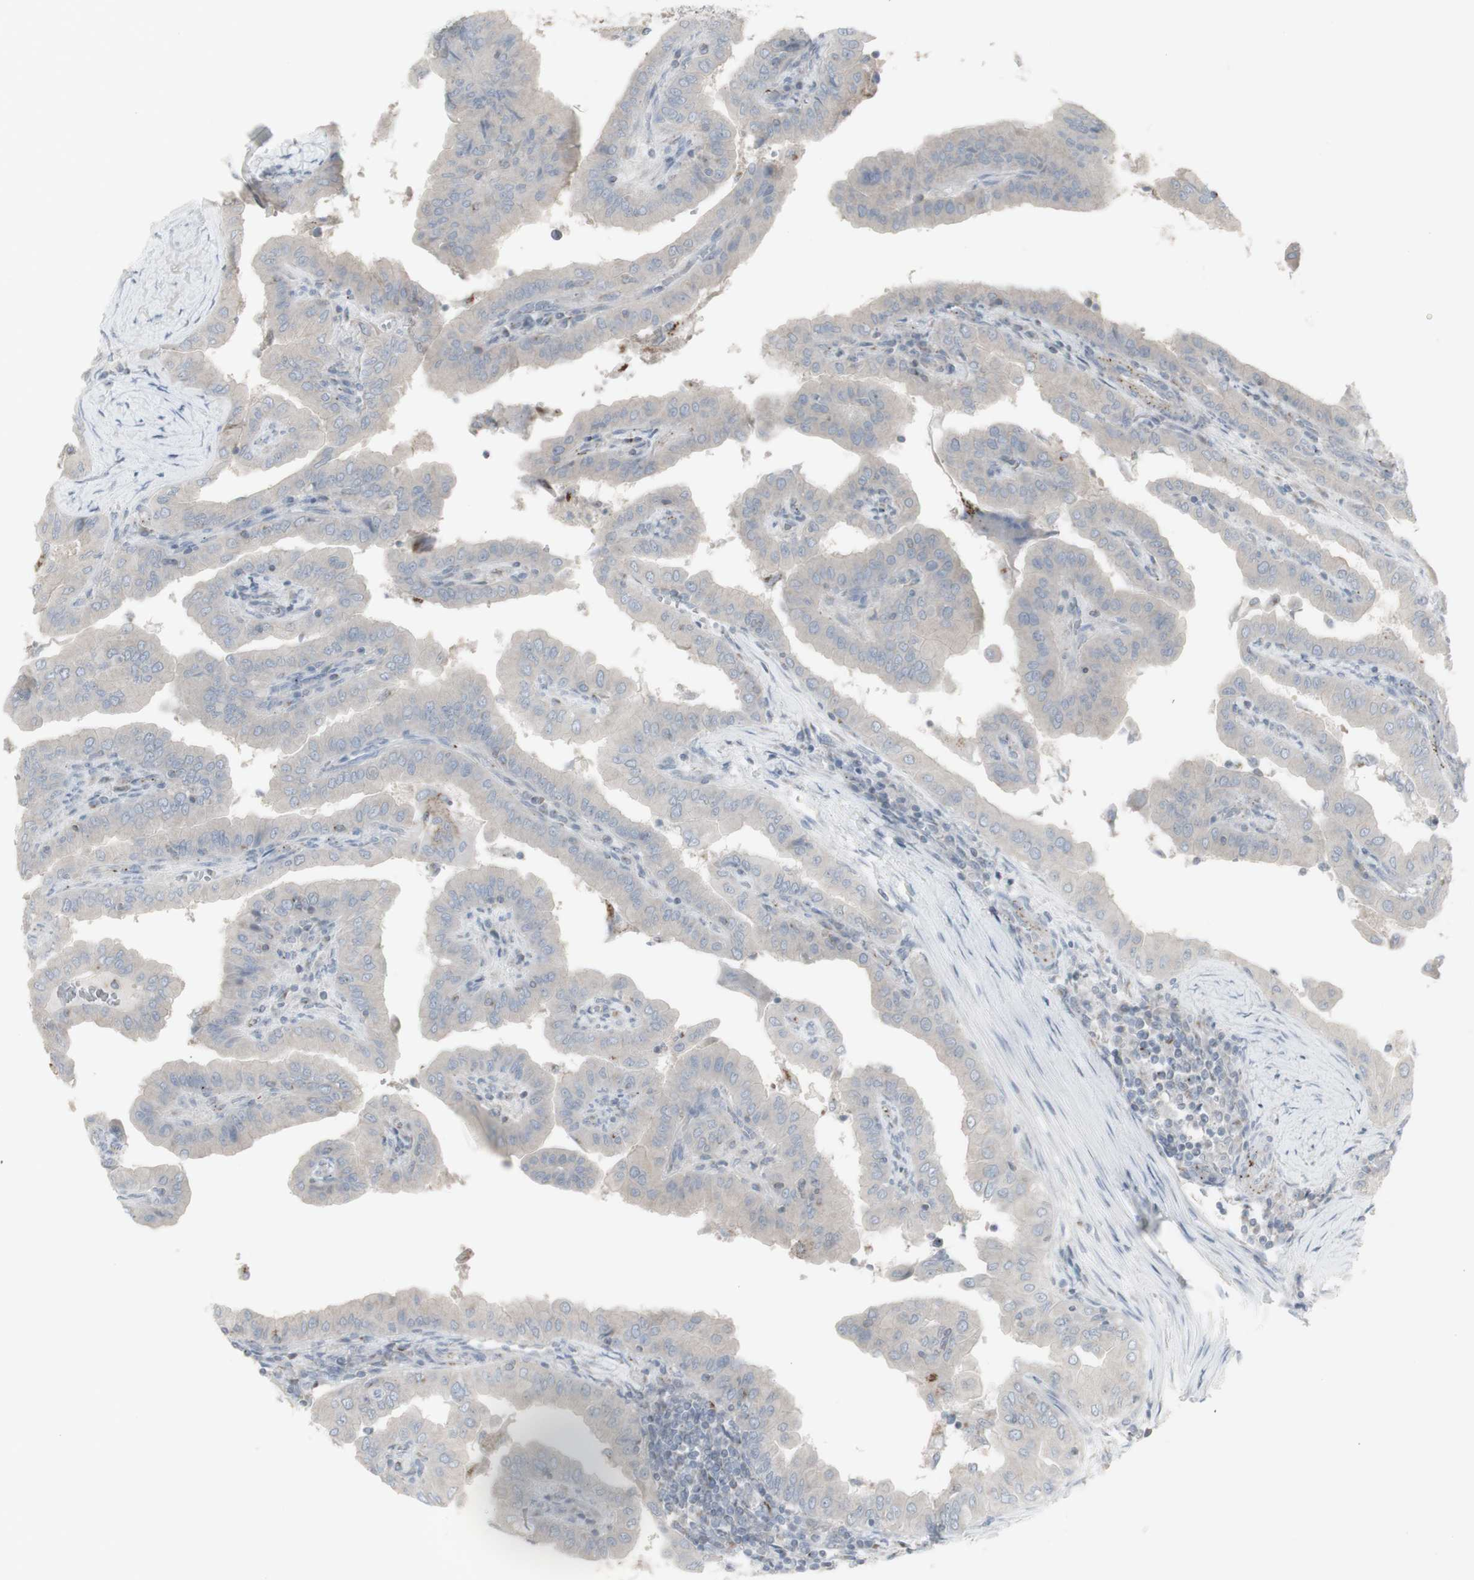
{"staining": {"intensity": "negative", "quantity": "none", "location": "none"}, "tissue": "thyroid cancer", "cell_type": "Tumor cells", "image_type": "cancer", "snomed": [{"axis": "morphology", "description": "Papillary adenocarcinoma, NOS"}, {"axis": "topography", "description": "Thyroid gland"}], "caption": "High magnification brightfield microscopy of thyroid papillary adenocarcinoma stained with DAB (3,3'-diaminobenzidine) (brown) and counterstained with hematoxylin (blue): tumor cells show no significant expression.", "gene": "GALNT6", "patient": {"sex": "male", "age": 33}}